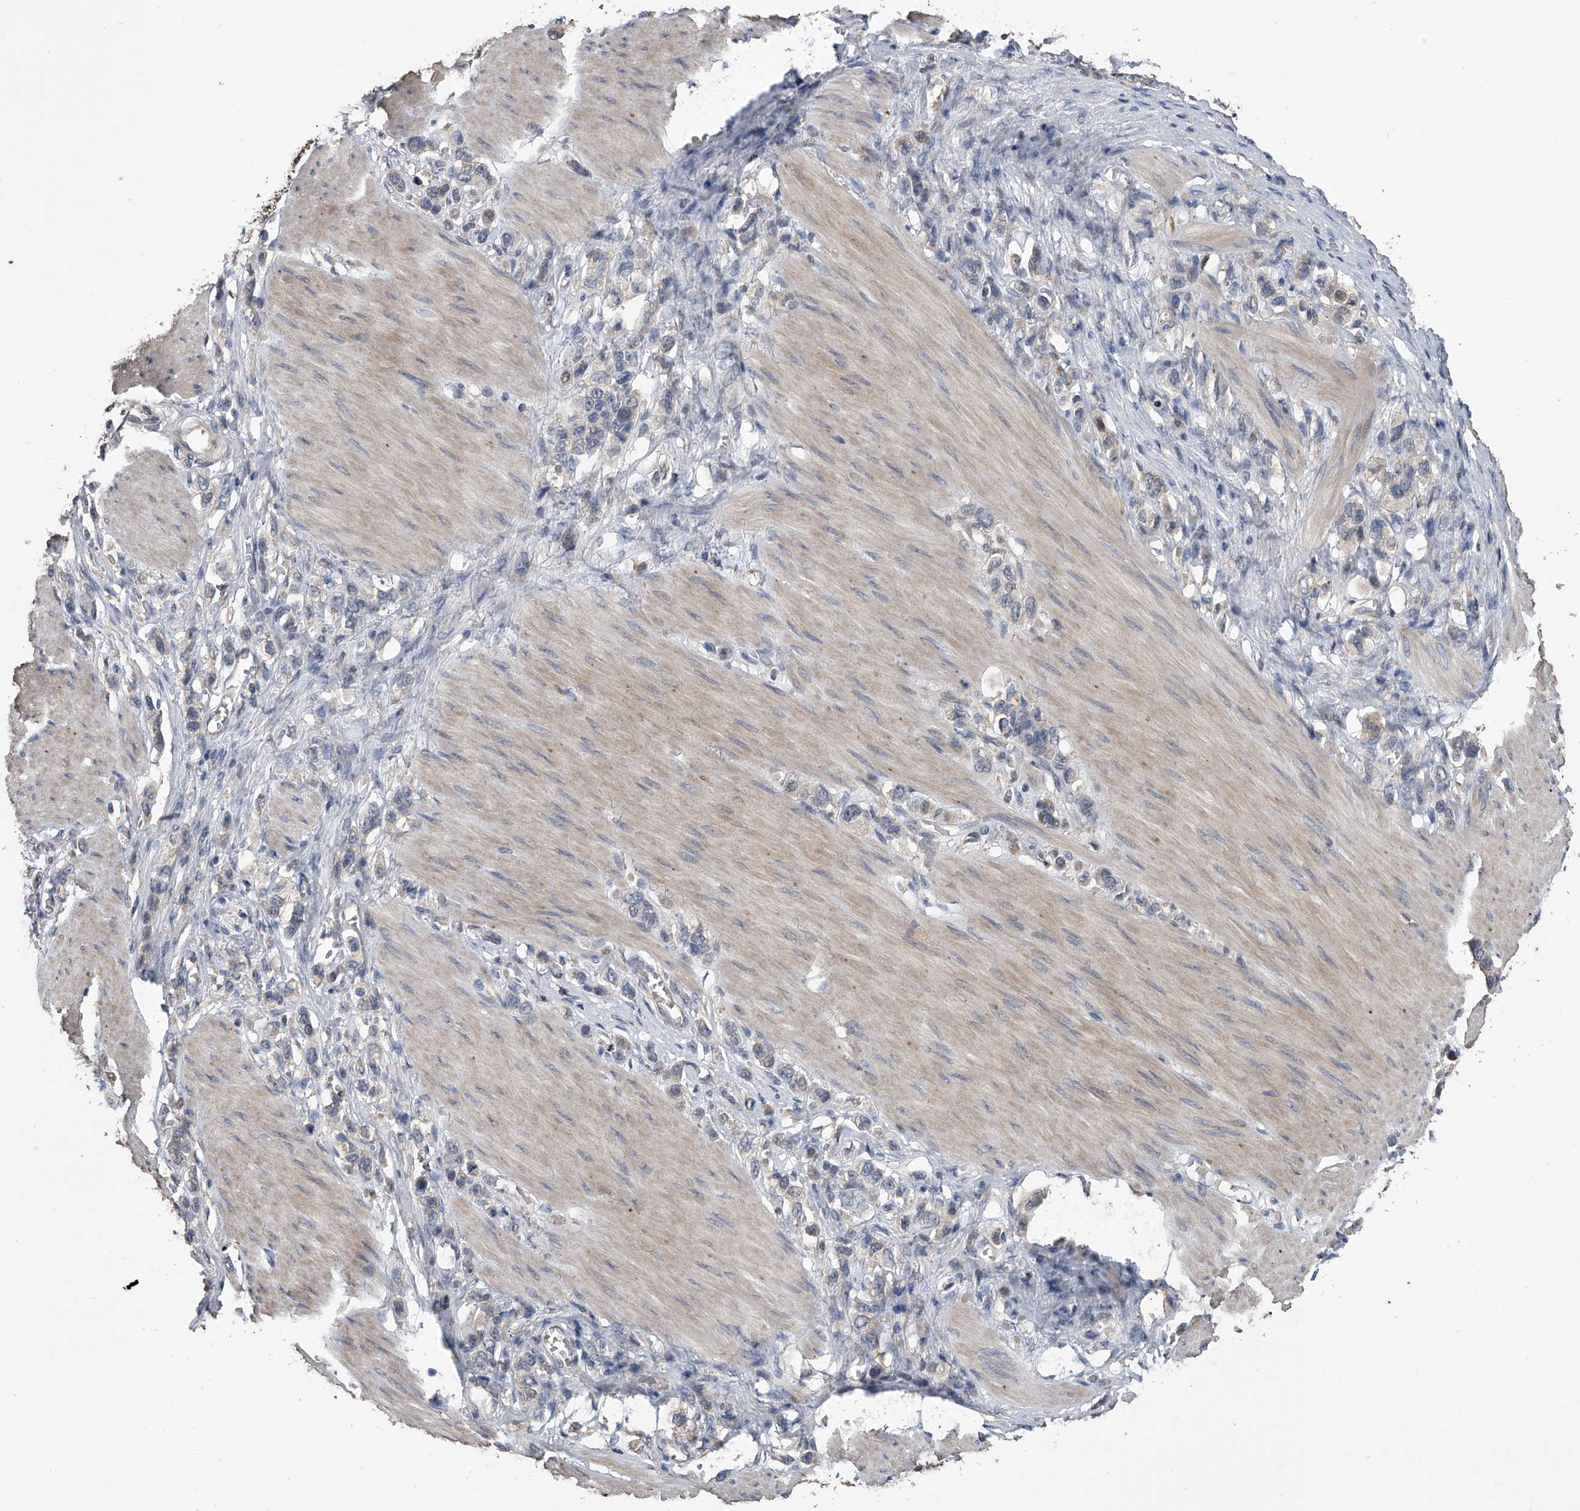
{"staining": {"intensity": "negative", "quantity": "none", "location": "none"}, "tissue": "stomach cancer", "cell_type": "Tumor cells", "image_type": "cancer", "snomed": [{"axis": "morphology", "description": "Adenocarcinoma, NOS"}, {"axis": "topography", "description": "Stomach"}], "caption": "Immunohistochemistry (IHC) histopathology image of adenocarcinoma (stomach) stained for a protein (brown), which displays no staining in tumor cells. (DAB IHC, high magnification).", "gene": "DOCK9", "patient": {"sex": "female", "age": 65}}